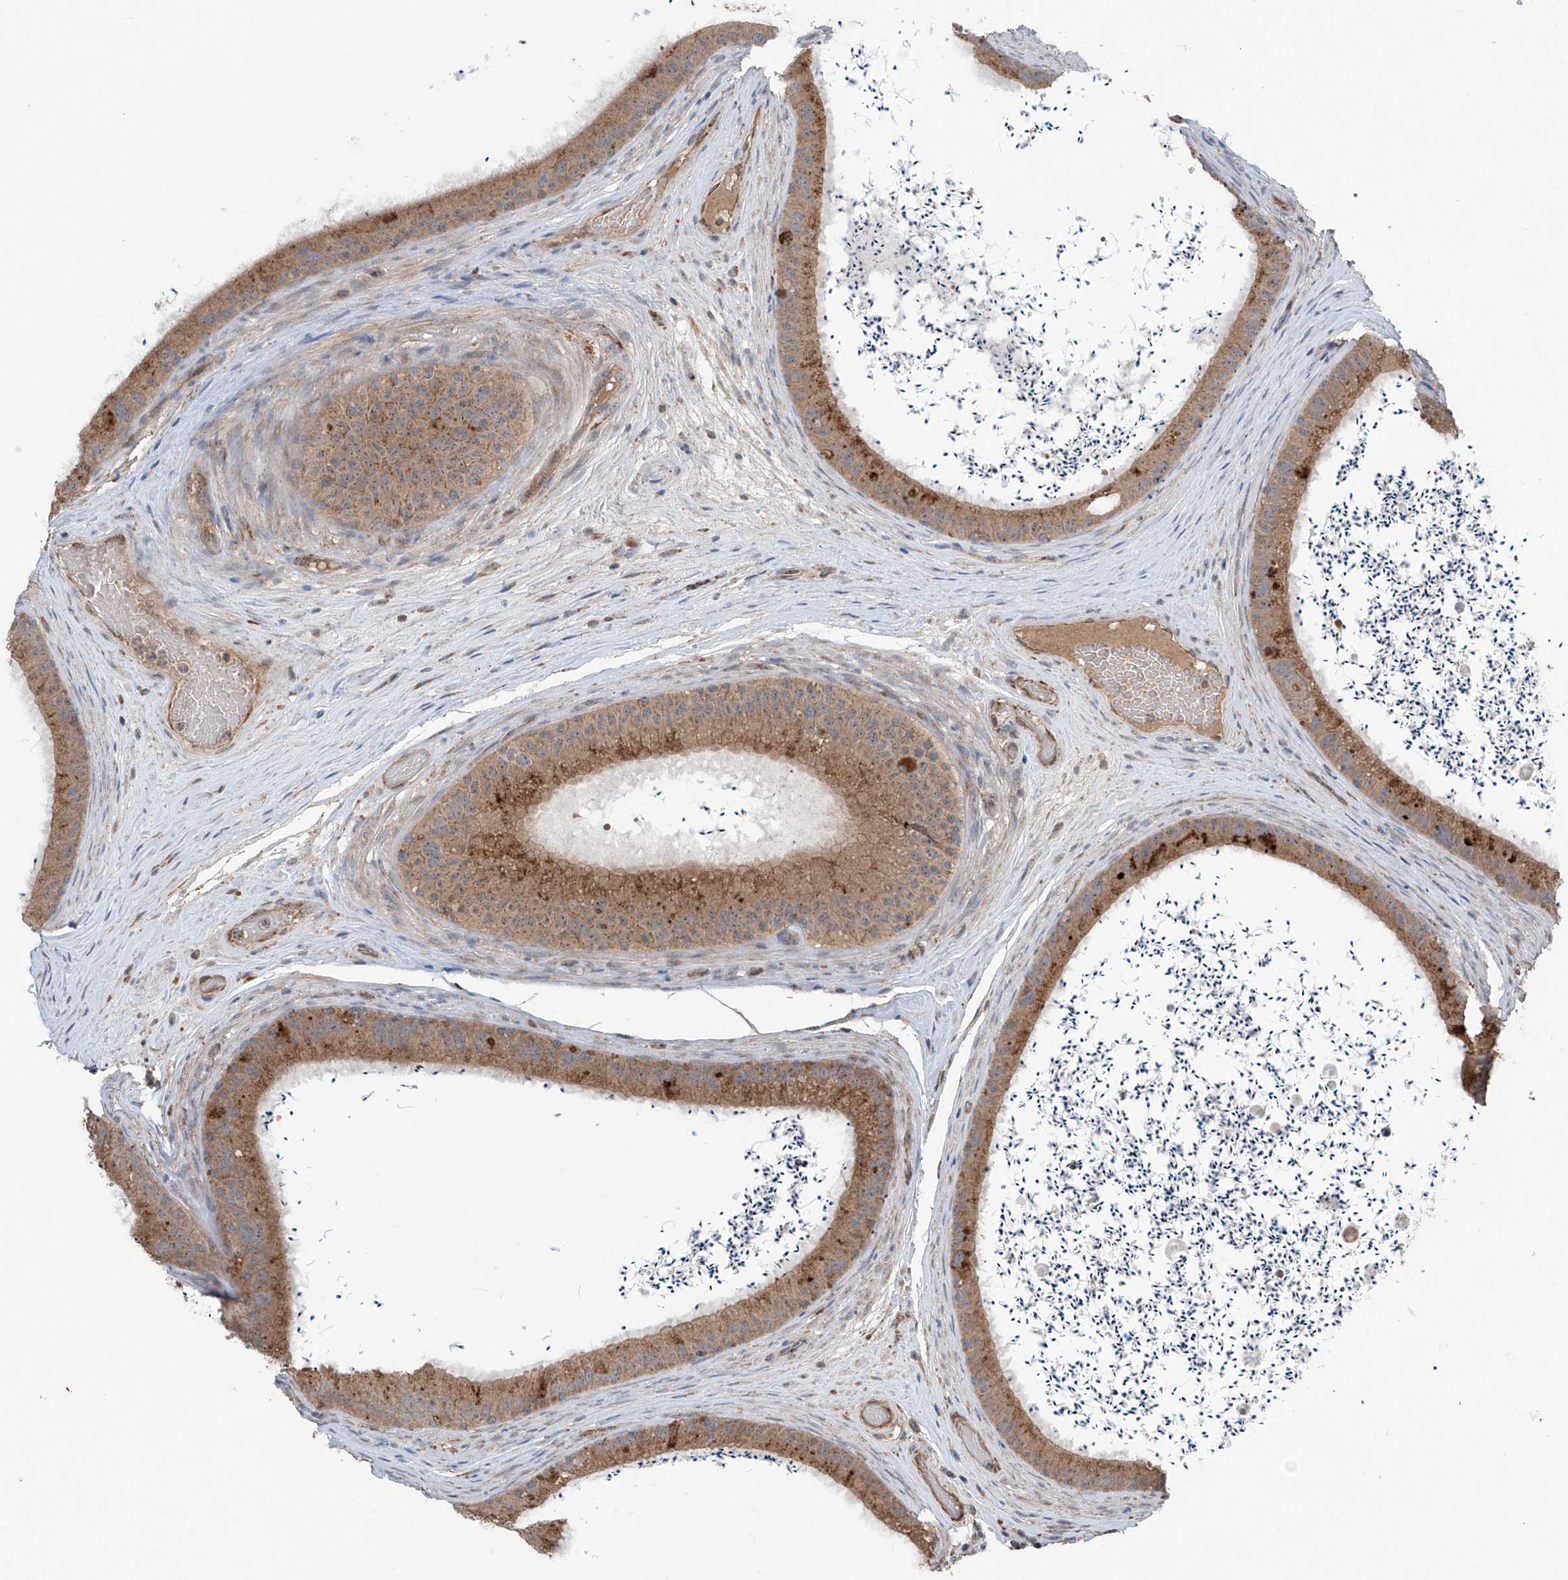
{"staining": {"intensity": "weak", "quantity": ">75%", "location": "cytoplasmic/membranous"}, "tissue": "epididymis", "cell_type": "Glandular cells", "image_type": "normal", "snomed": [{"axis": "morphology", "description": "Normal tissue, NOS"}, {"axis": "topography", "description": "Epididymis, spermatic cord, NOS"}], "caption": "A micrograph of human epididymis stained for a protein exhibits weak cytoplasmic/membranous brown staining in glandular cells. Ihc stains the protein in brown and the nuclei are stained blue.", "gene": "SAMD3", "patient": {"sex": "male", "age": 50}}